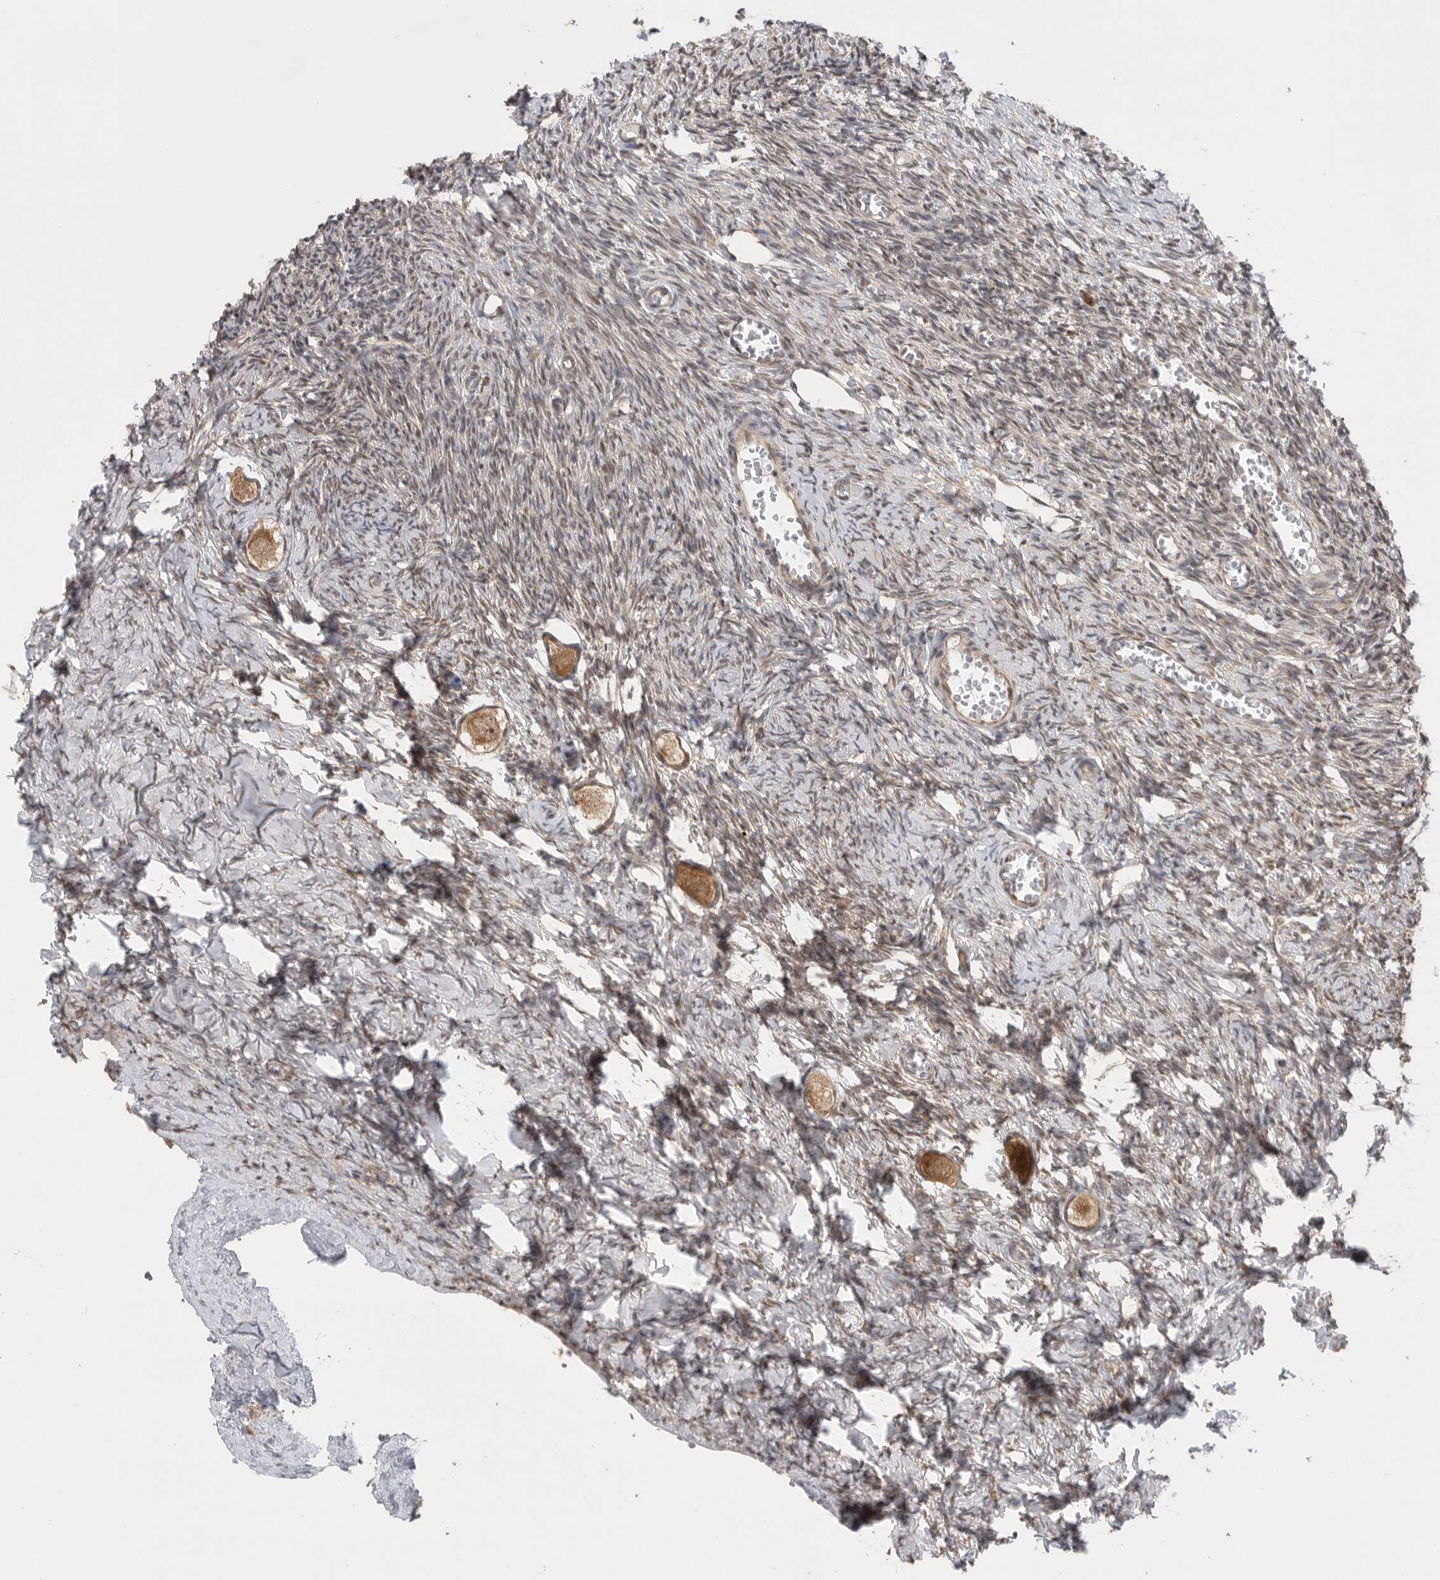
{"staining": {"intensity": "moderate", "quantity": ">75%", "location": "cytoplasmic/membranous,nuclear"}, "tissue": "ovary", "cell_type": "Follicle cells", "image_type": "normal", "snomed": [{"axis": "morphology", "description": "Normal tissue, NOS"}, {"axis": "topography", "description": "Ovary"}], "caption": "Human ovary stained for a protein (brown) demonstrates moderate cytoplasmic/membranous,nuclear positive expression in approximately >75% of follicle cells.", "gene": "VPS50", "patient": {"sex": "female", "age": 27}}